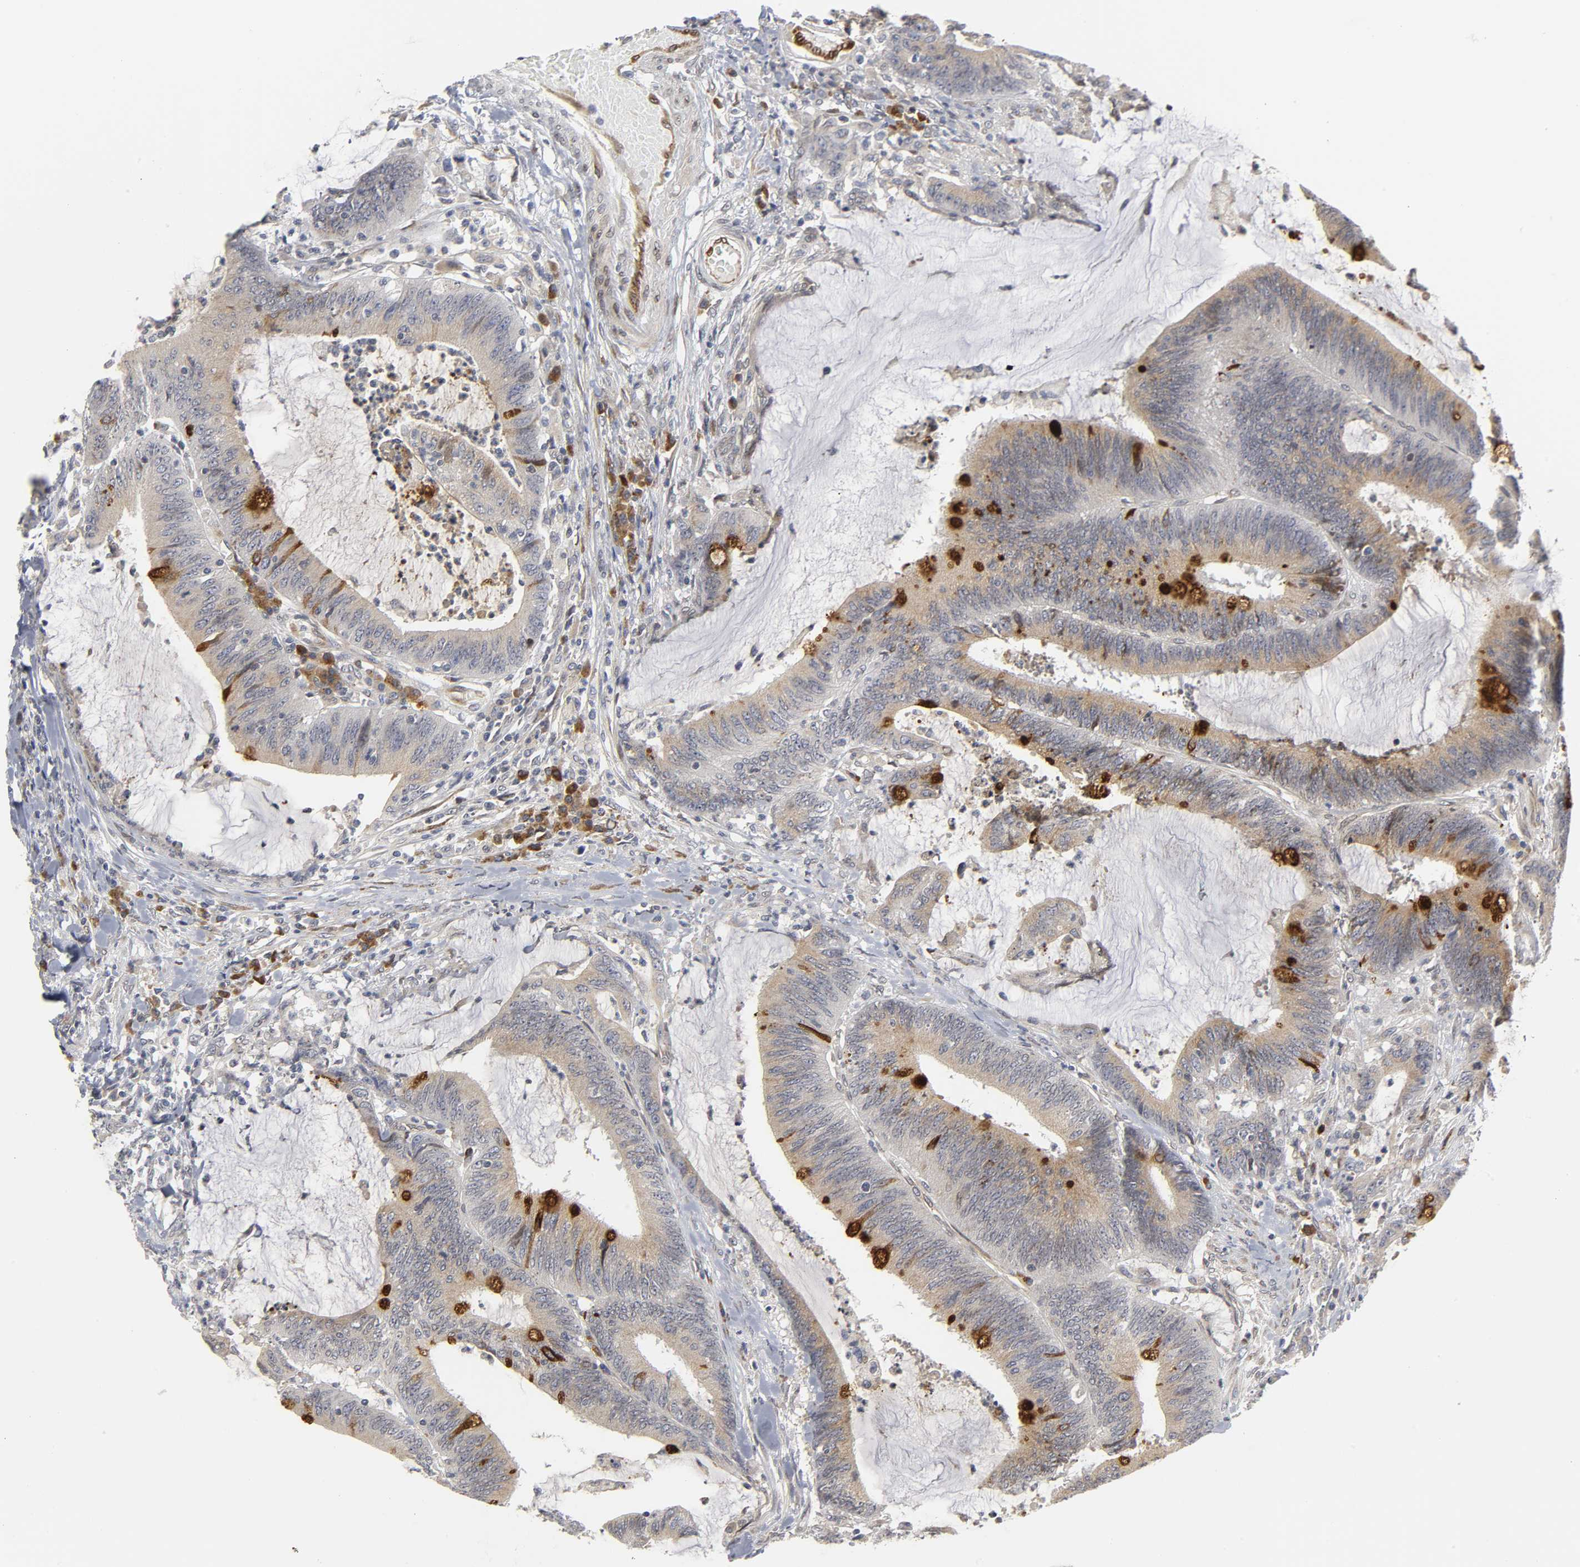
{"staining": {"intensity": "strong", "quantity": "<25%", "location": "cytoplasmic/membranous"}, "tissue": "colorectal cancer", "cell_type": "Tumor cells", "image_type": "cancer", "snomed": [{"axis": "morphology", "description": "Adenocarcinoma, NOS"}, {"axis": "topography", "description": "Rectum"}], "caption": "A high-resolution micrograph shows IHC staining of colorectal cancer (adenocarcinoma), which shows strong cytoplasmic/membranous expression in about <25% of tumor cells. (brown staining indicates protein expression, while blue staining denotes nuclei).", "gene": "ASB6", "patient": {"sex": "female", "age": 66}}